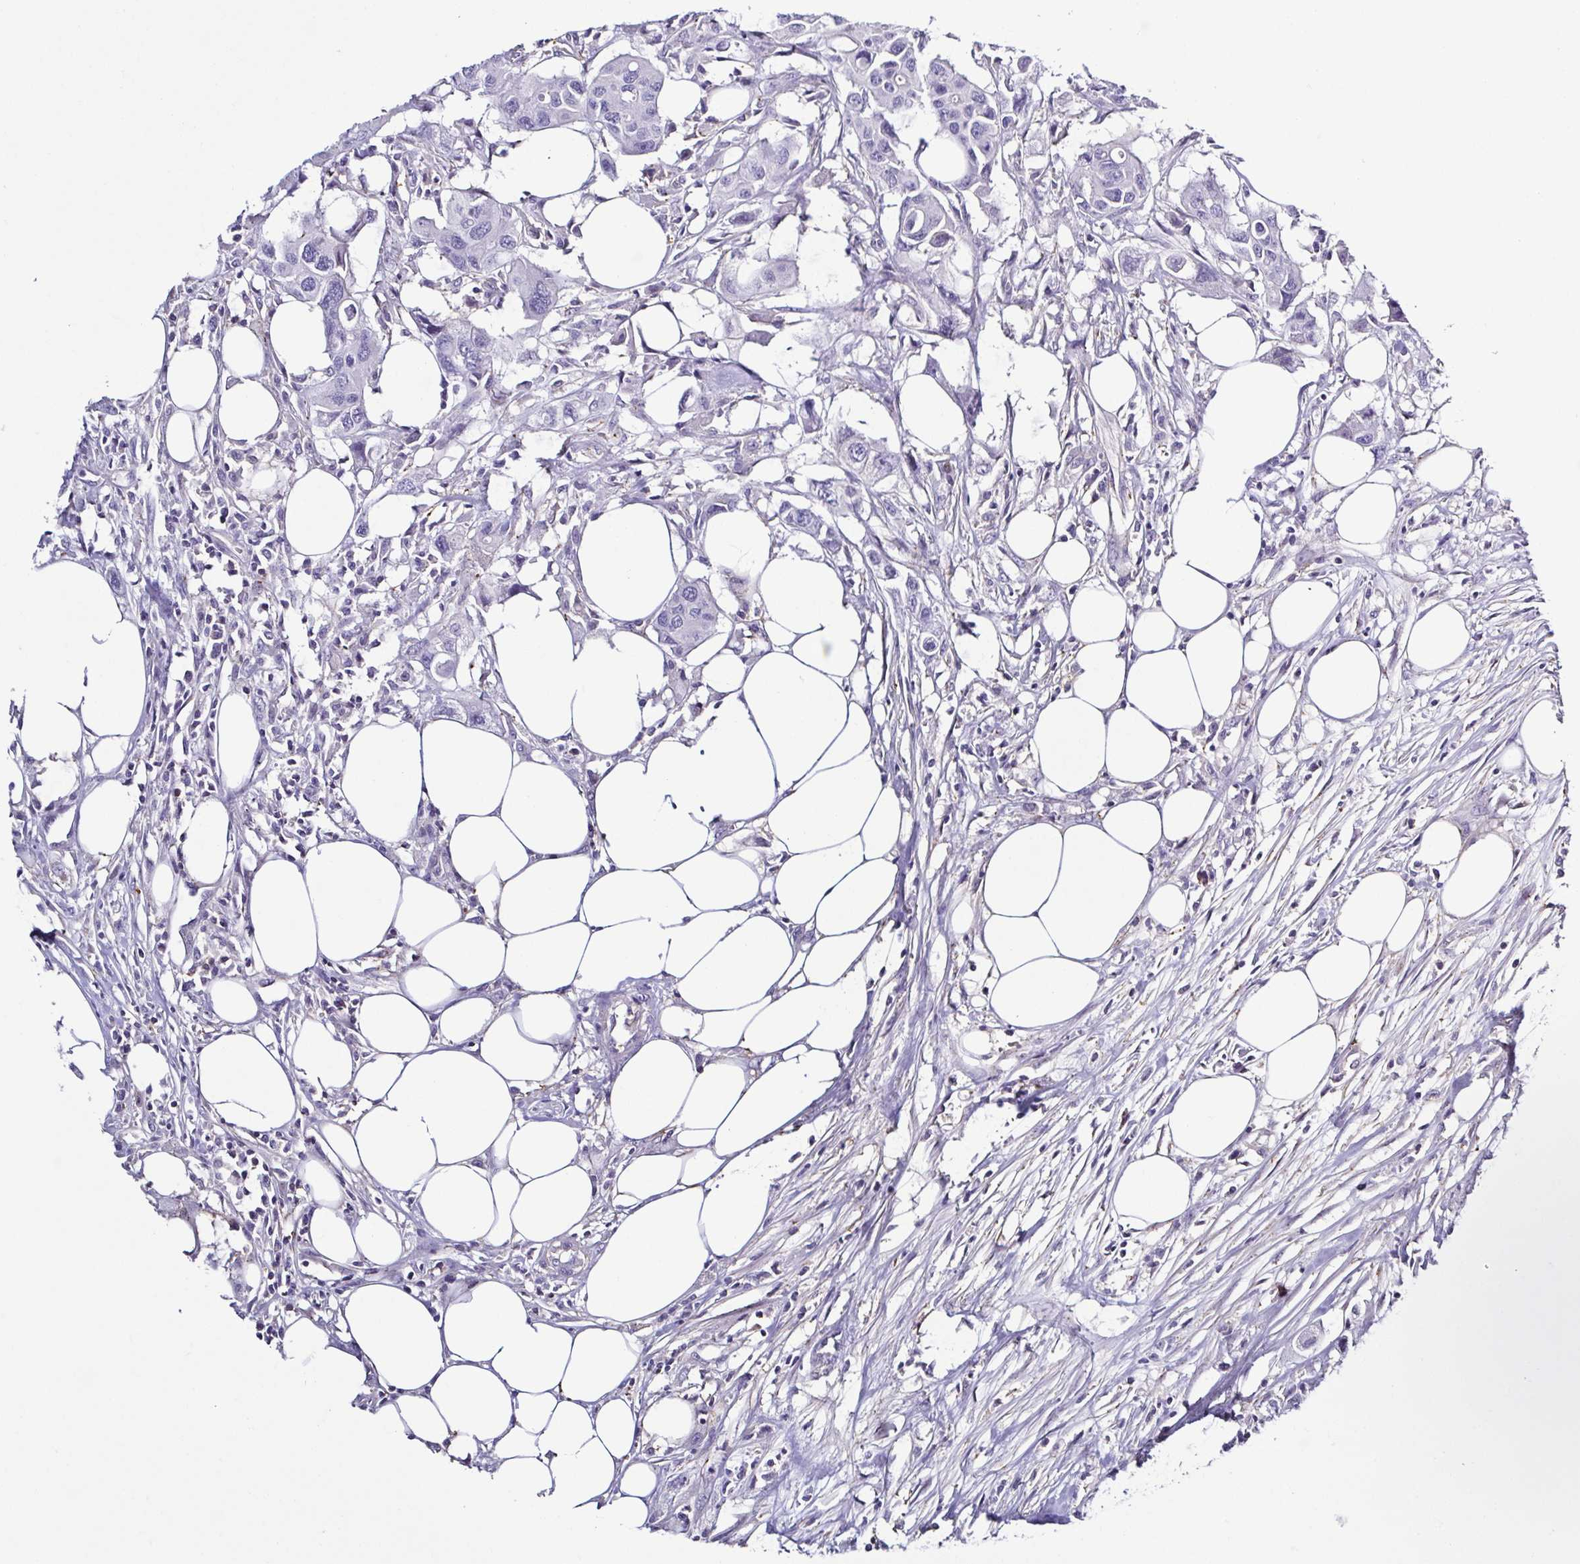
{"staining": {"intensity": "negative", "quantity": "none", "location": "none"}, "tissue": "colorectal cancer", "cell_type": "Tumor cells", "image_type": "cancer", "snomed": [{"axis": "morphology", "description": "Adenocarcinoma, NOS"}, {"axis": "topography", "description": "Colon"}], "caption": "Tumor cells show no significant positivity in adenocarcinoma (colorectal).", "gene": "TNNT2", "patient": {"sex": "male", "age": 77}}